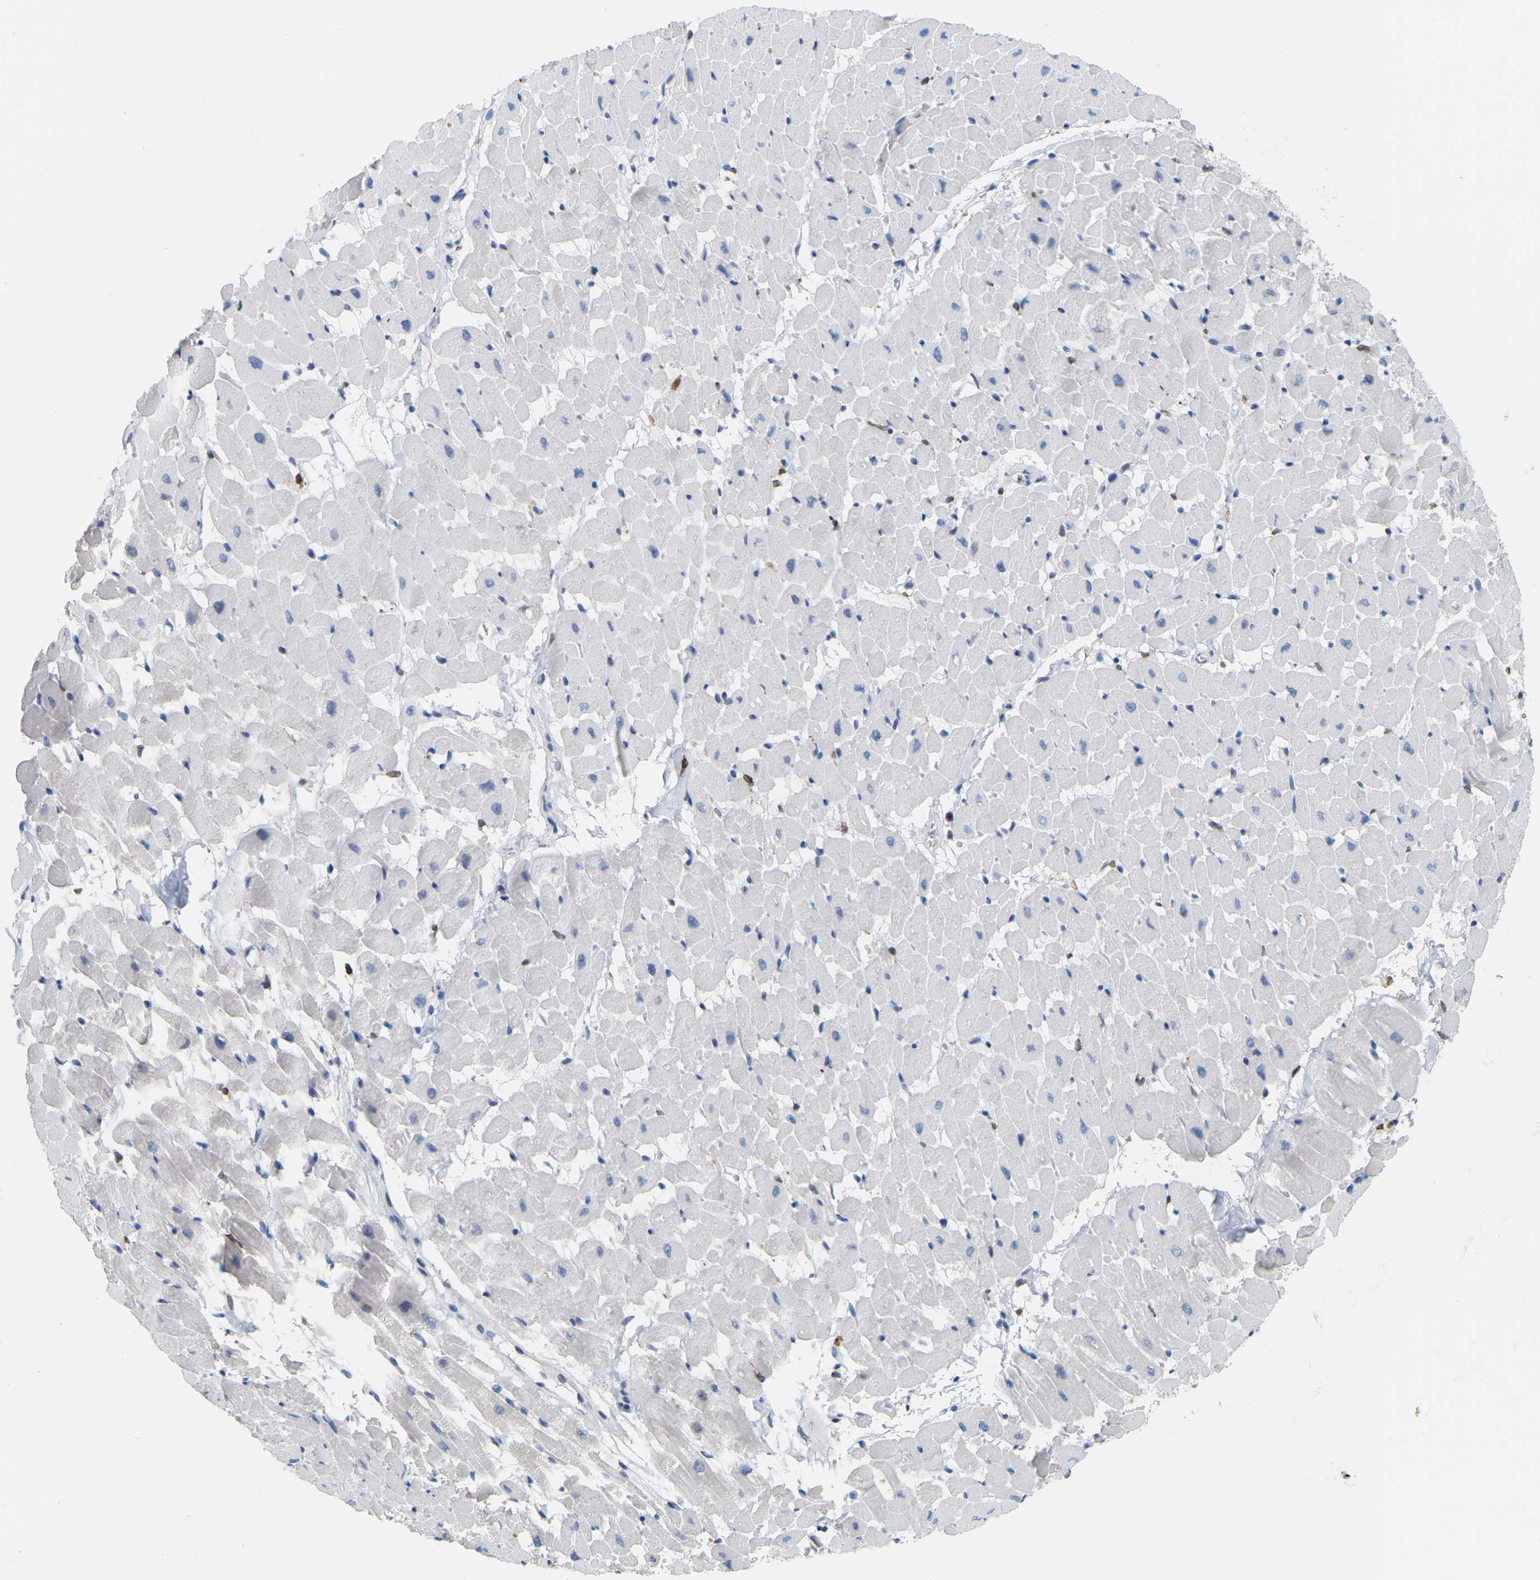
{"staining": {"intensity": "negative", "quantity": "none", "location": "none"}, "tissue": "heart muscle", "cell_type": "Cardiomyocytes", "image_type": "normal", "snomed": [{"axis": "morphology", "description": "Normal tissue, NOS"}, {"axis": "topography", "description": "Heart"}], "caption": "The histopathology image shows no staining of cardiomyocytes in normal heart muscle. Brightfield microscopy of immunohistochemistry stained with DAB (brown) and hematoxylin (blue), captured at high magnification.", "gene": "PTGS1", "patient": {"sex": "male", "age": 45}}